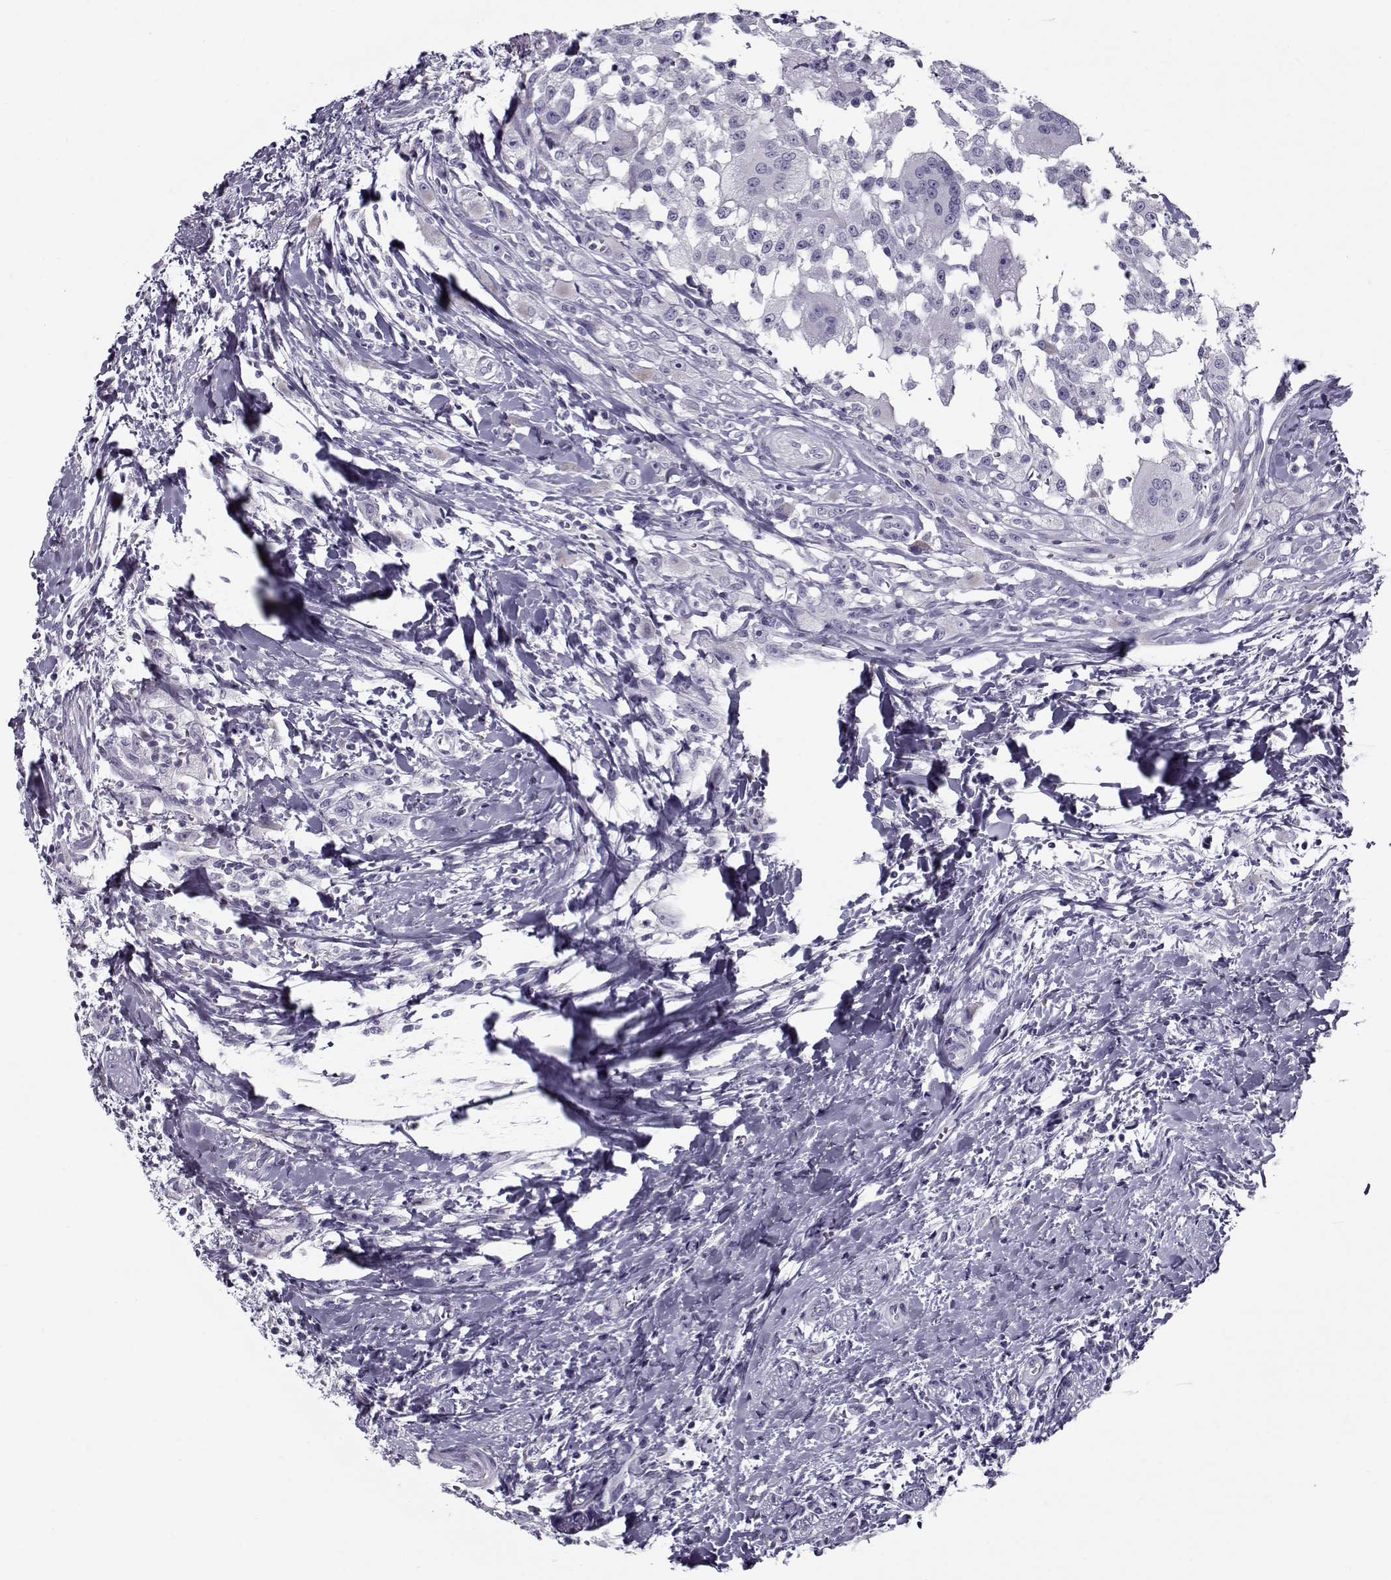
{"staining": {"intensity": "negative", "quantity": "none", "location": "none"}, "tissue": "head and neck cancer", "cell_type": "Tumor cells", "image_type": "cancer", "snomed": [{"axis": "morphology", "description": "Squamous cell carcinoma, NOS"}, {"axis": "morphology", "description": "Squamous cell carcinoma, metastatic, NOS"}, {"axis": "topography", "description": "Oral tissue"}, {"axis": "topography", "description": "Head-Neck"}], "caption": "This is an immunohistochemistry histopathology image of human head and neck cancer. There is no staining in tumor cells.", "gene": "GAGE2A", "patient": {"sex": "female", "age": 85}}